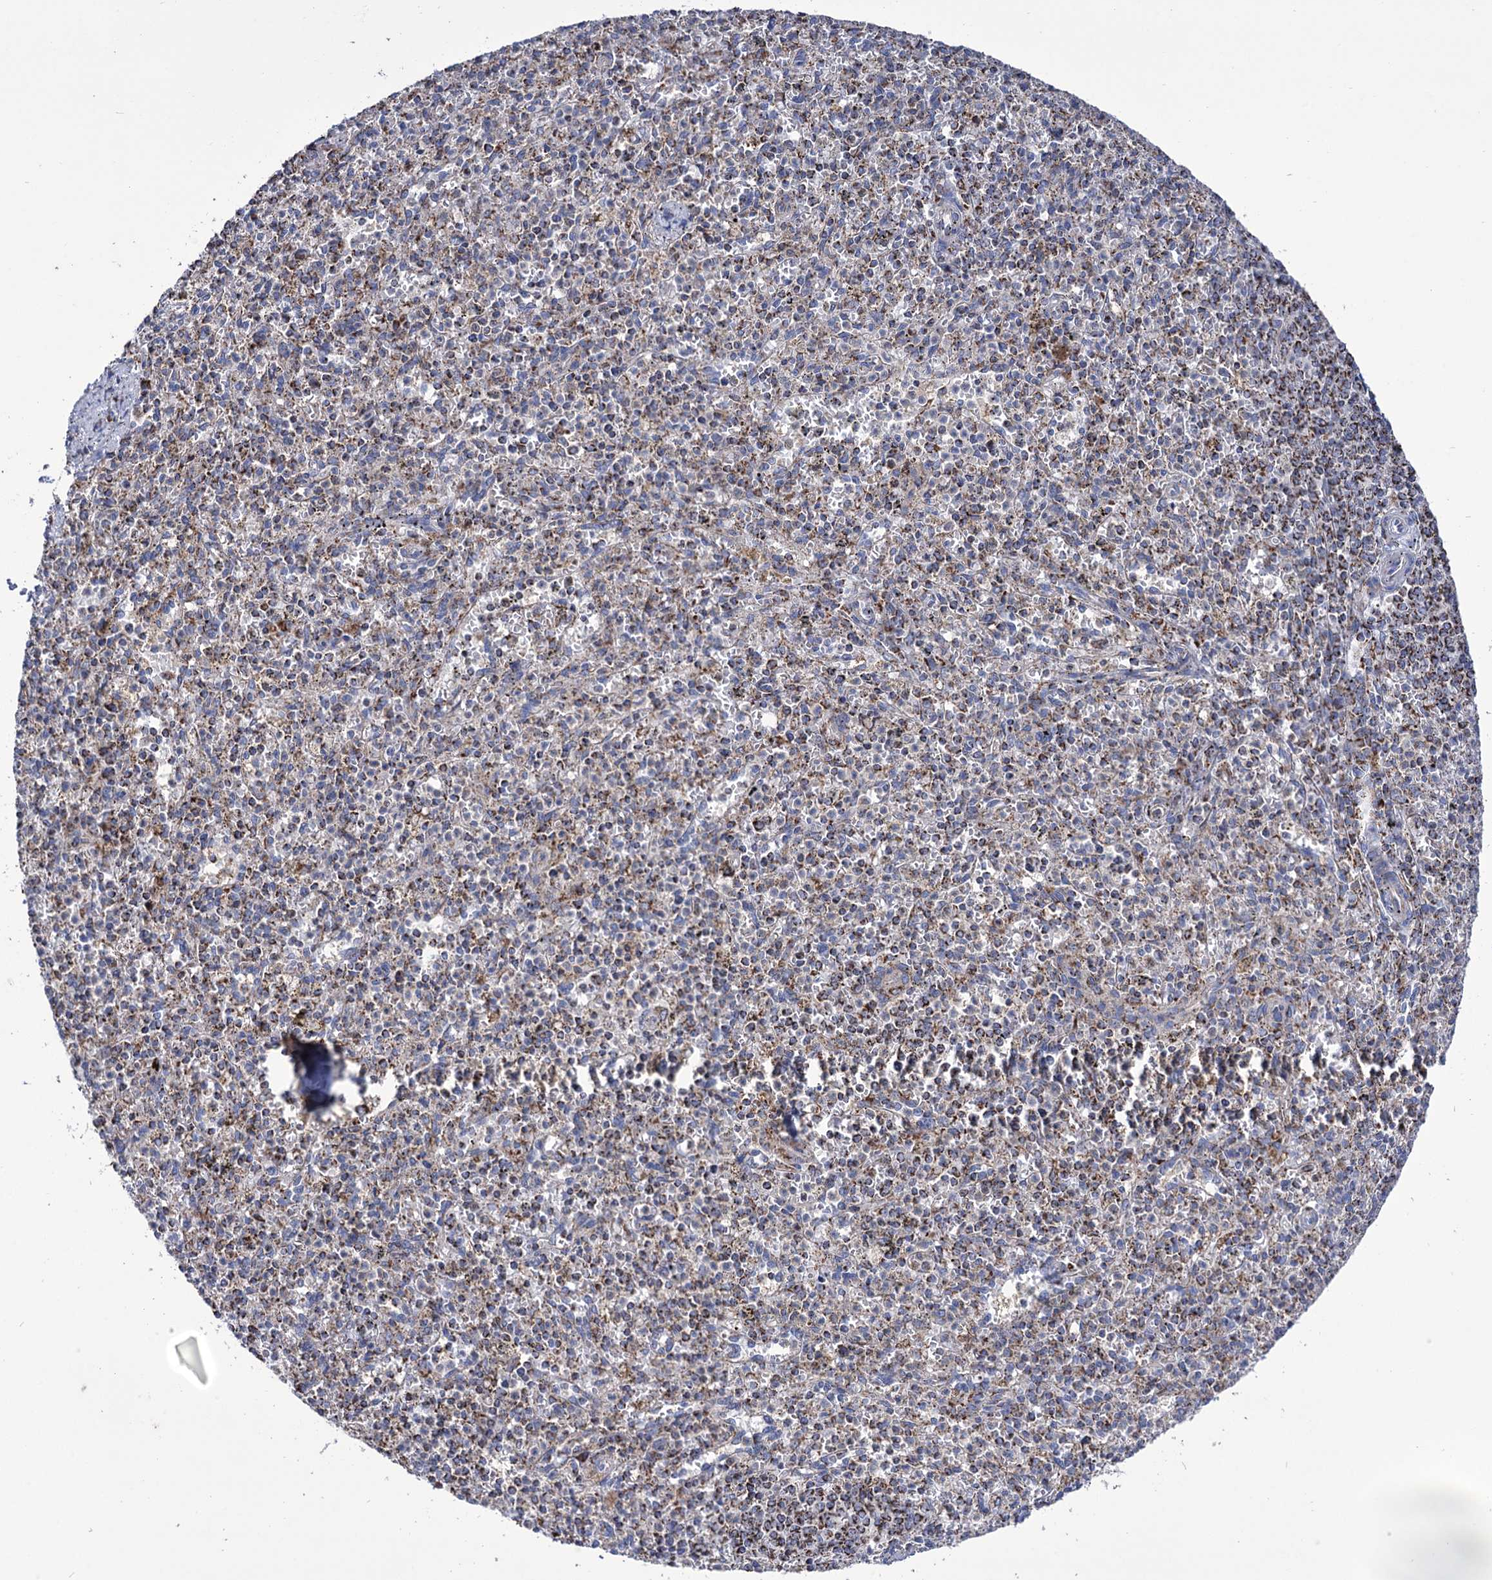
{"staining": {"intensity": "moderate", "quantity": "<25%", "location": "cytoplasmic/membranous"}, "tissue": "spleen", "cell_type": "Cells in red pulp", "image_type": "normal", "snomed": [{"axis": "morphology", "description": "Normal tissue, NOS"}, {"axis": "topography", "description": "Spleen"}], "caption": "Human spleen stained with a brown dye exhibits moderate cytoplasmic/membranous positive positivity in approximately <25% of cells in red pulp.", "gene": "ABHD10", "patient": {"sex": "male", "age": 72}}